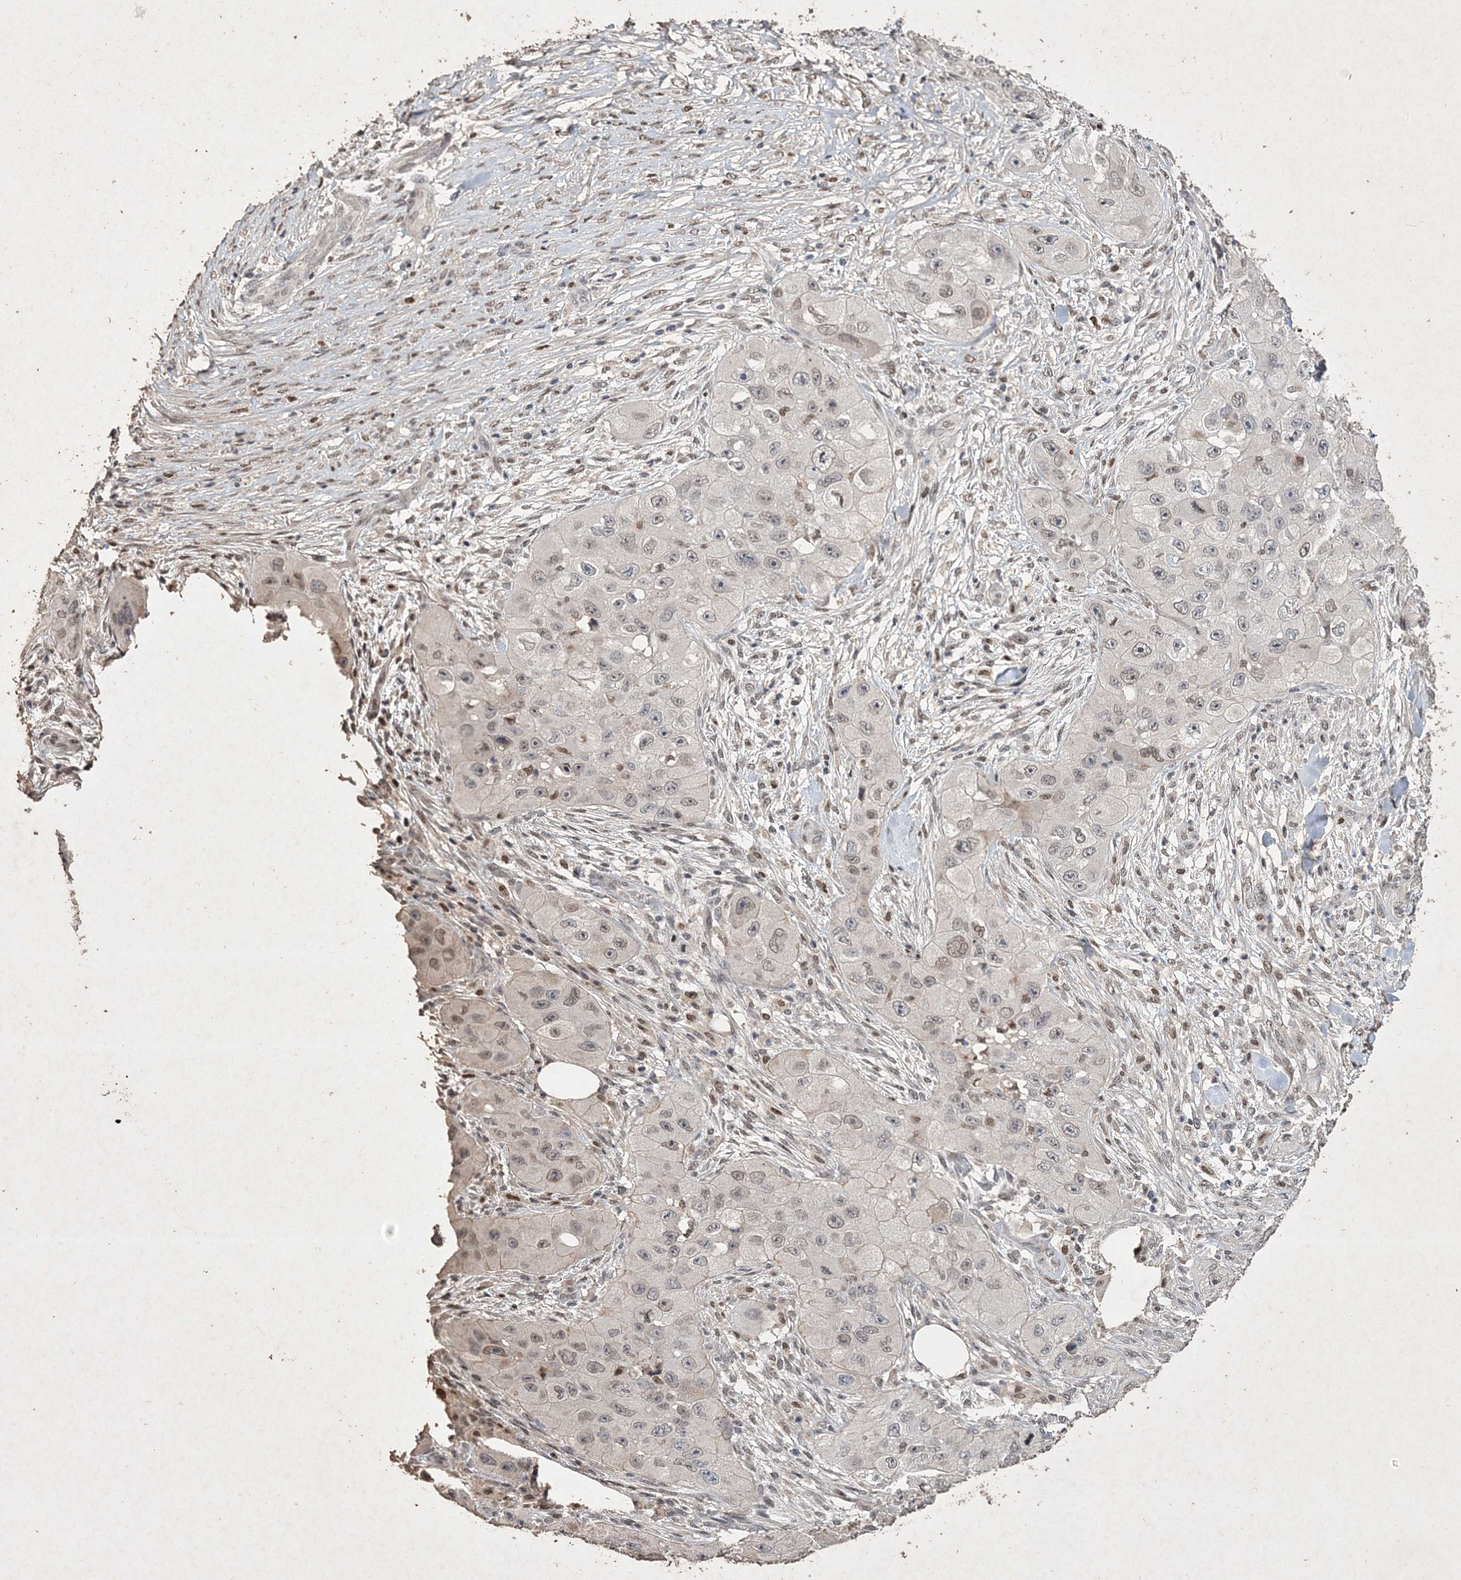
{"staining": {"intensity": "weak", "quantity": "<25%", "location": "nuclear"}, "tissue": "skin cancer", "cell_type": "Tumor cells", "image_type": "cancer", "snomed": [{"axis": "morphology", "description": "Squamous cell carcinoma, NOS"}, {"axis": "topography", "description": "Skin"}, {"axis": "topography", "description": "Subcutis"}], "caption": "Immunohistochemistry image of neoplastic tissue: human skin cancer stained with DAB reveals no significant protein expression in tumor cells.", "gene": "C3orf38", "patient": {"sex": "male", "age": 73}}